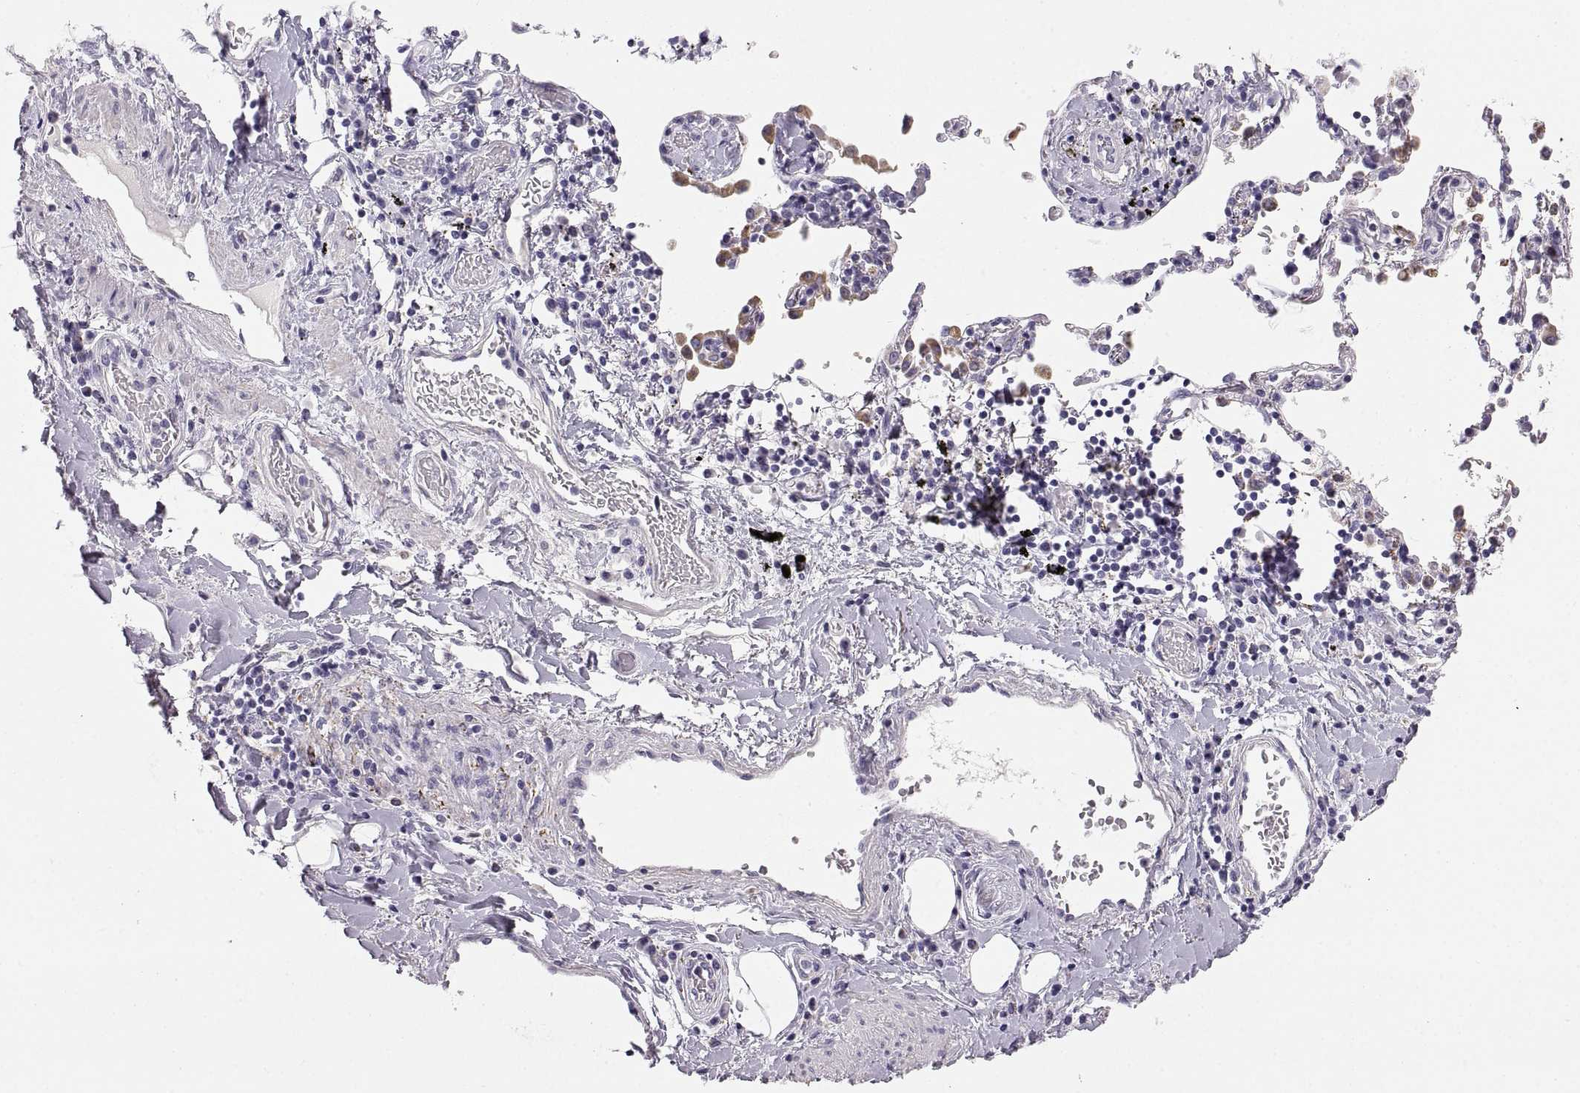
{"staining": {"intensity": "negative", "quantity": "none", "location": "none"}, "tissue": "lung cancer", "cell_type": "Tumor cells", "image_type": "cancer", "snomed": [{"axis": "morphology", "description": "Squamous cell carcinoma, NOS"}, {"axis": "topography", "description": "Lung"}], "caption": "Micrograph shows no significant protein staining in tumor cells of lung squamous cell carcinoma.", "gene": "COL9A3", "patient": {"sex": "male", "age": 57}}